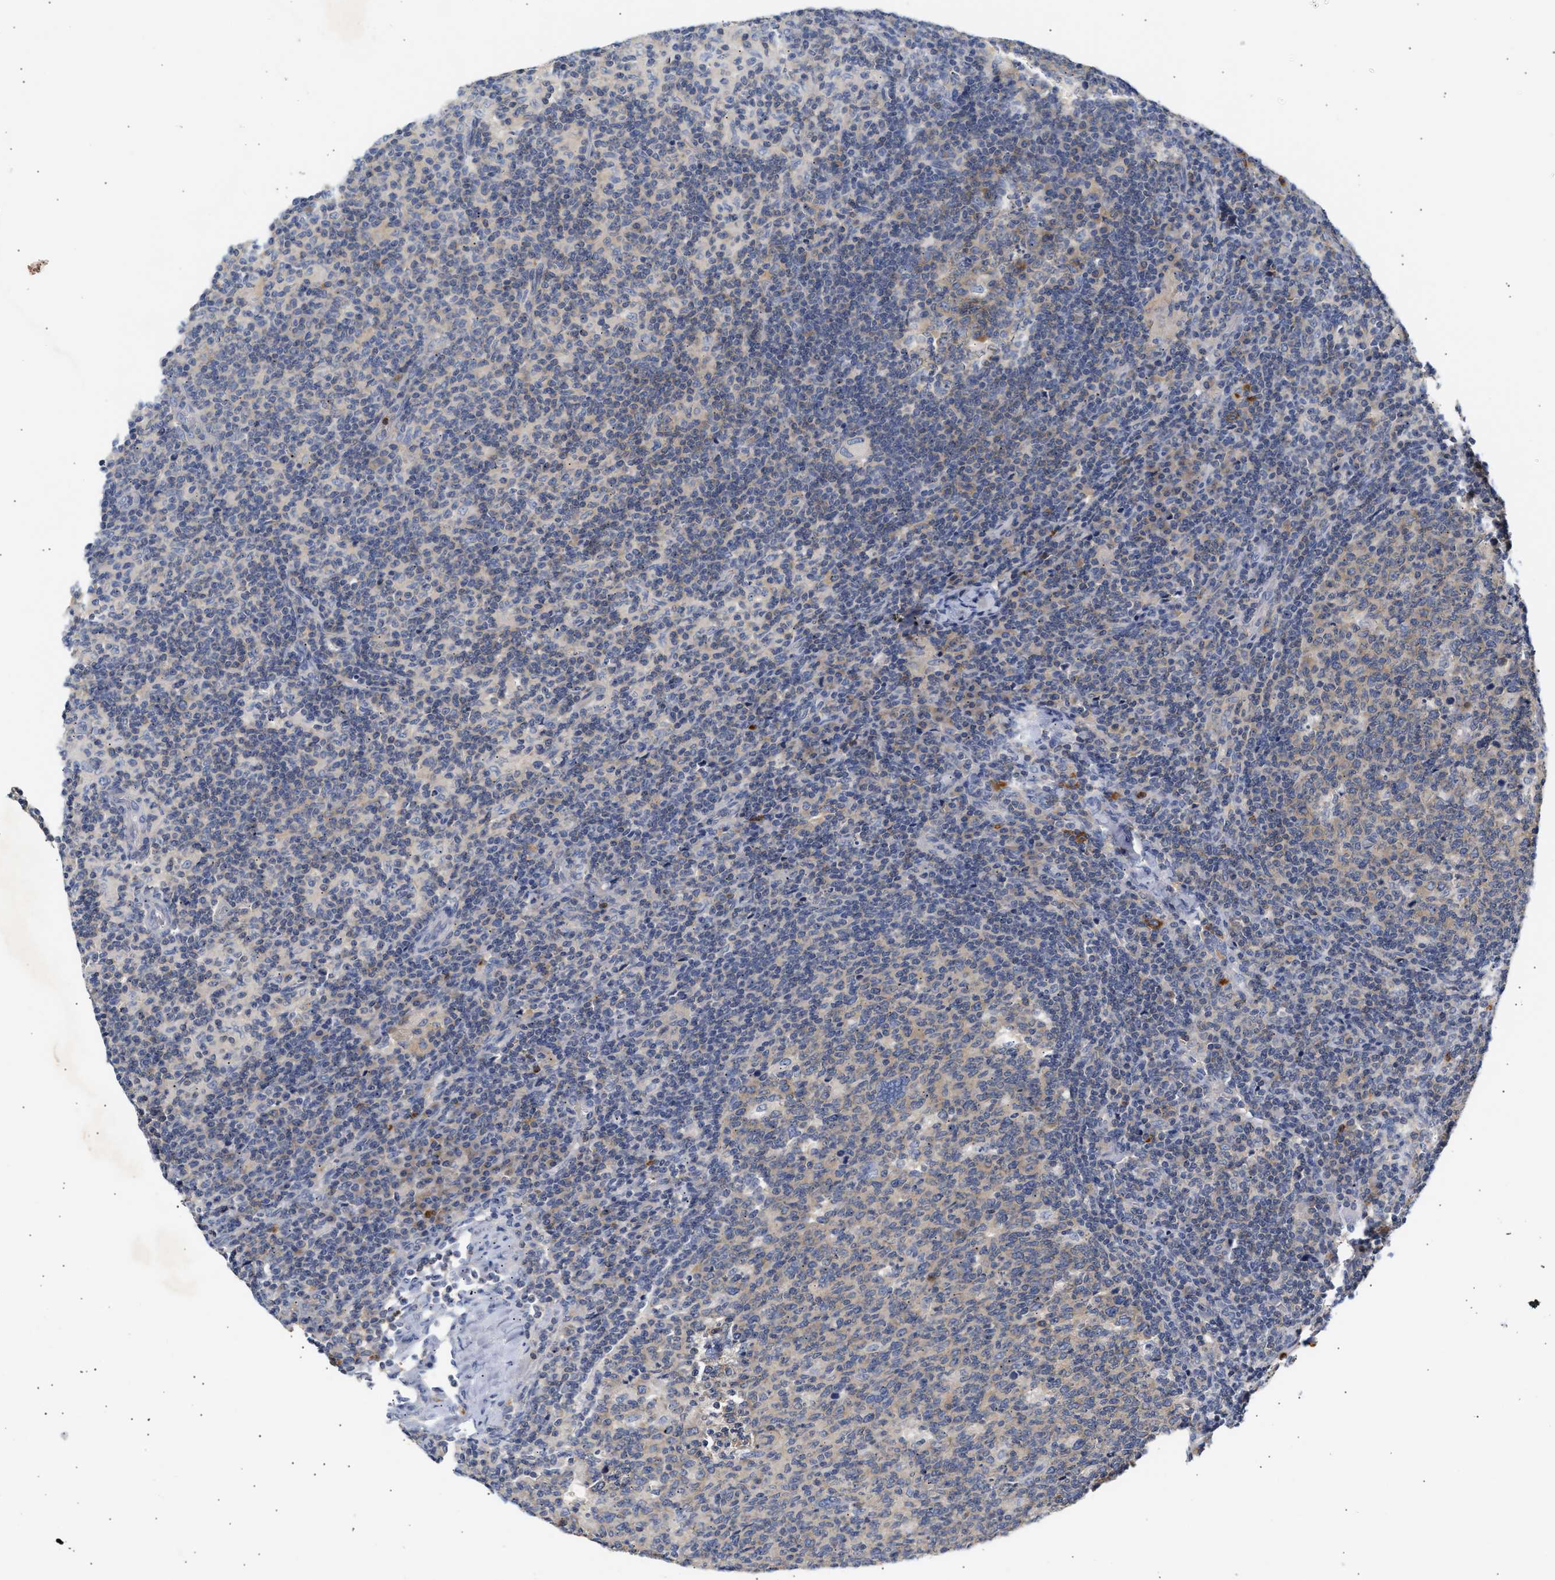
{"staining": {"intensity": "weak", "quantity": "25%-75%", "location": "cytoplasmic/membranous"}, "tissue": "lymph node", "cell_type": "Germinal center cells", "image_type": "normal", "snomed": [{"axis": "morphology", "description": "Normal tissue, NOS"}, {"axis": "morphology", "description": "Inflammation, NOS"}, {"axis": "topography", "description": "Lymph node"}], "caption": "IHC image of unremarkable lymph node stained for a protein (brown), which shows low levels of weak cytoplasmic/membranous staining in about 25%-75% of germinal center cells.", "gene": "TRIM50", "patient": {"sex": "male", "age": 55}}